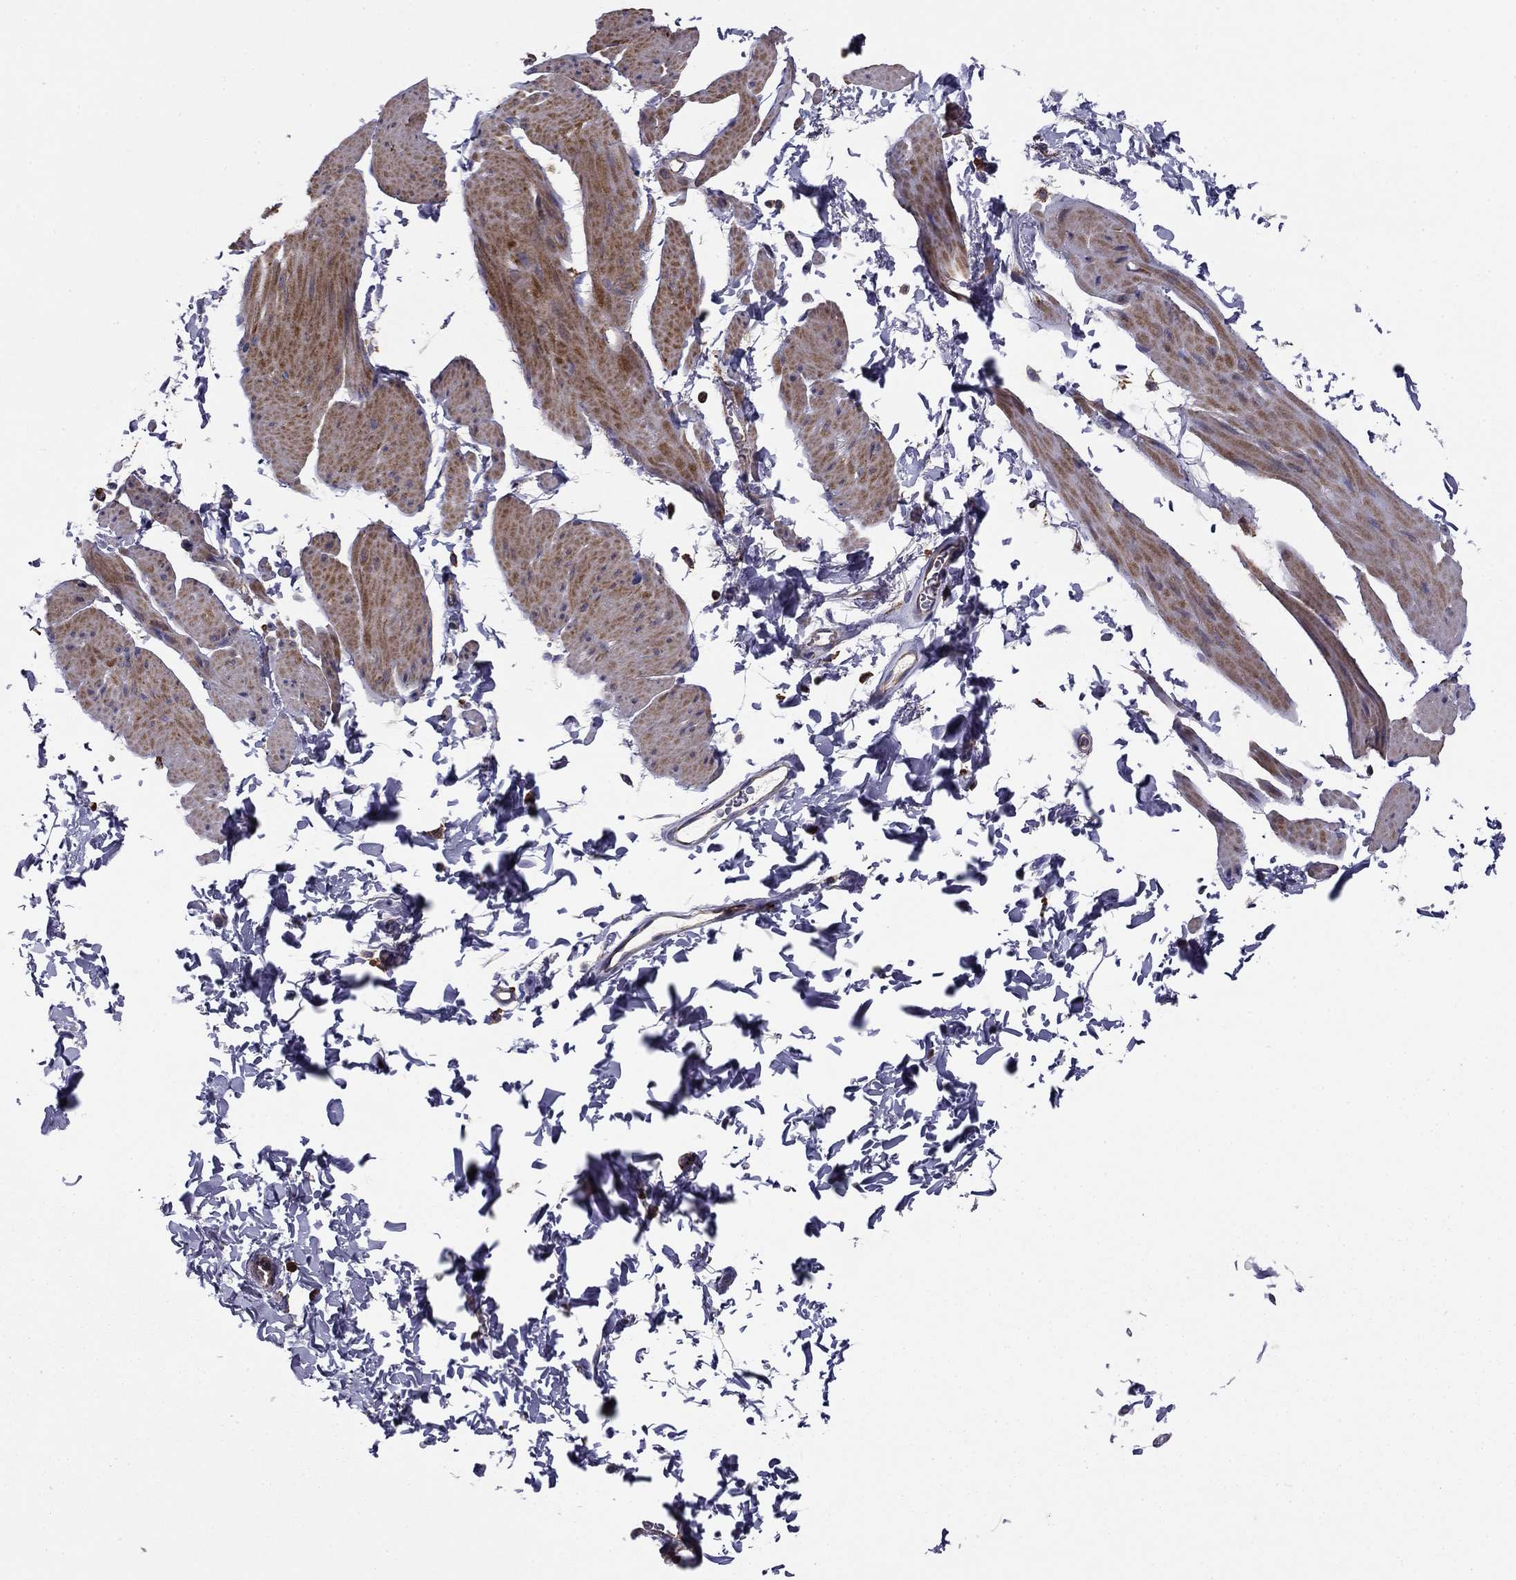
{"staining": {"intensity": "moderate", "quantity": "<25%", "location": "cytoplasmic/membranous"}, "tissue": "smooth muscle", "cell_type": "Smooth muscle cells", "image_type": "normal", "snomed": [{"axis": "morphology", "description": "Normal tissue, NOS"}, {"axis": "topography", "description": "Adipose tissue"}, {"axis": "topography", "description": "Smooth muscle"}, {"axis": "topography", "description": "Peripheral nerve tissue"}], "caption": "Smooth muscle cells reveal moderate cytoplasmic/membranous staining in approximately <25% of cells in benign smooth muscle. (brown staining indicates protein expression, while blue staining denotes nuclei).", "gene": "ALG6", "patient": {"sex": "male", "age": 83}}